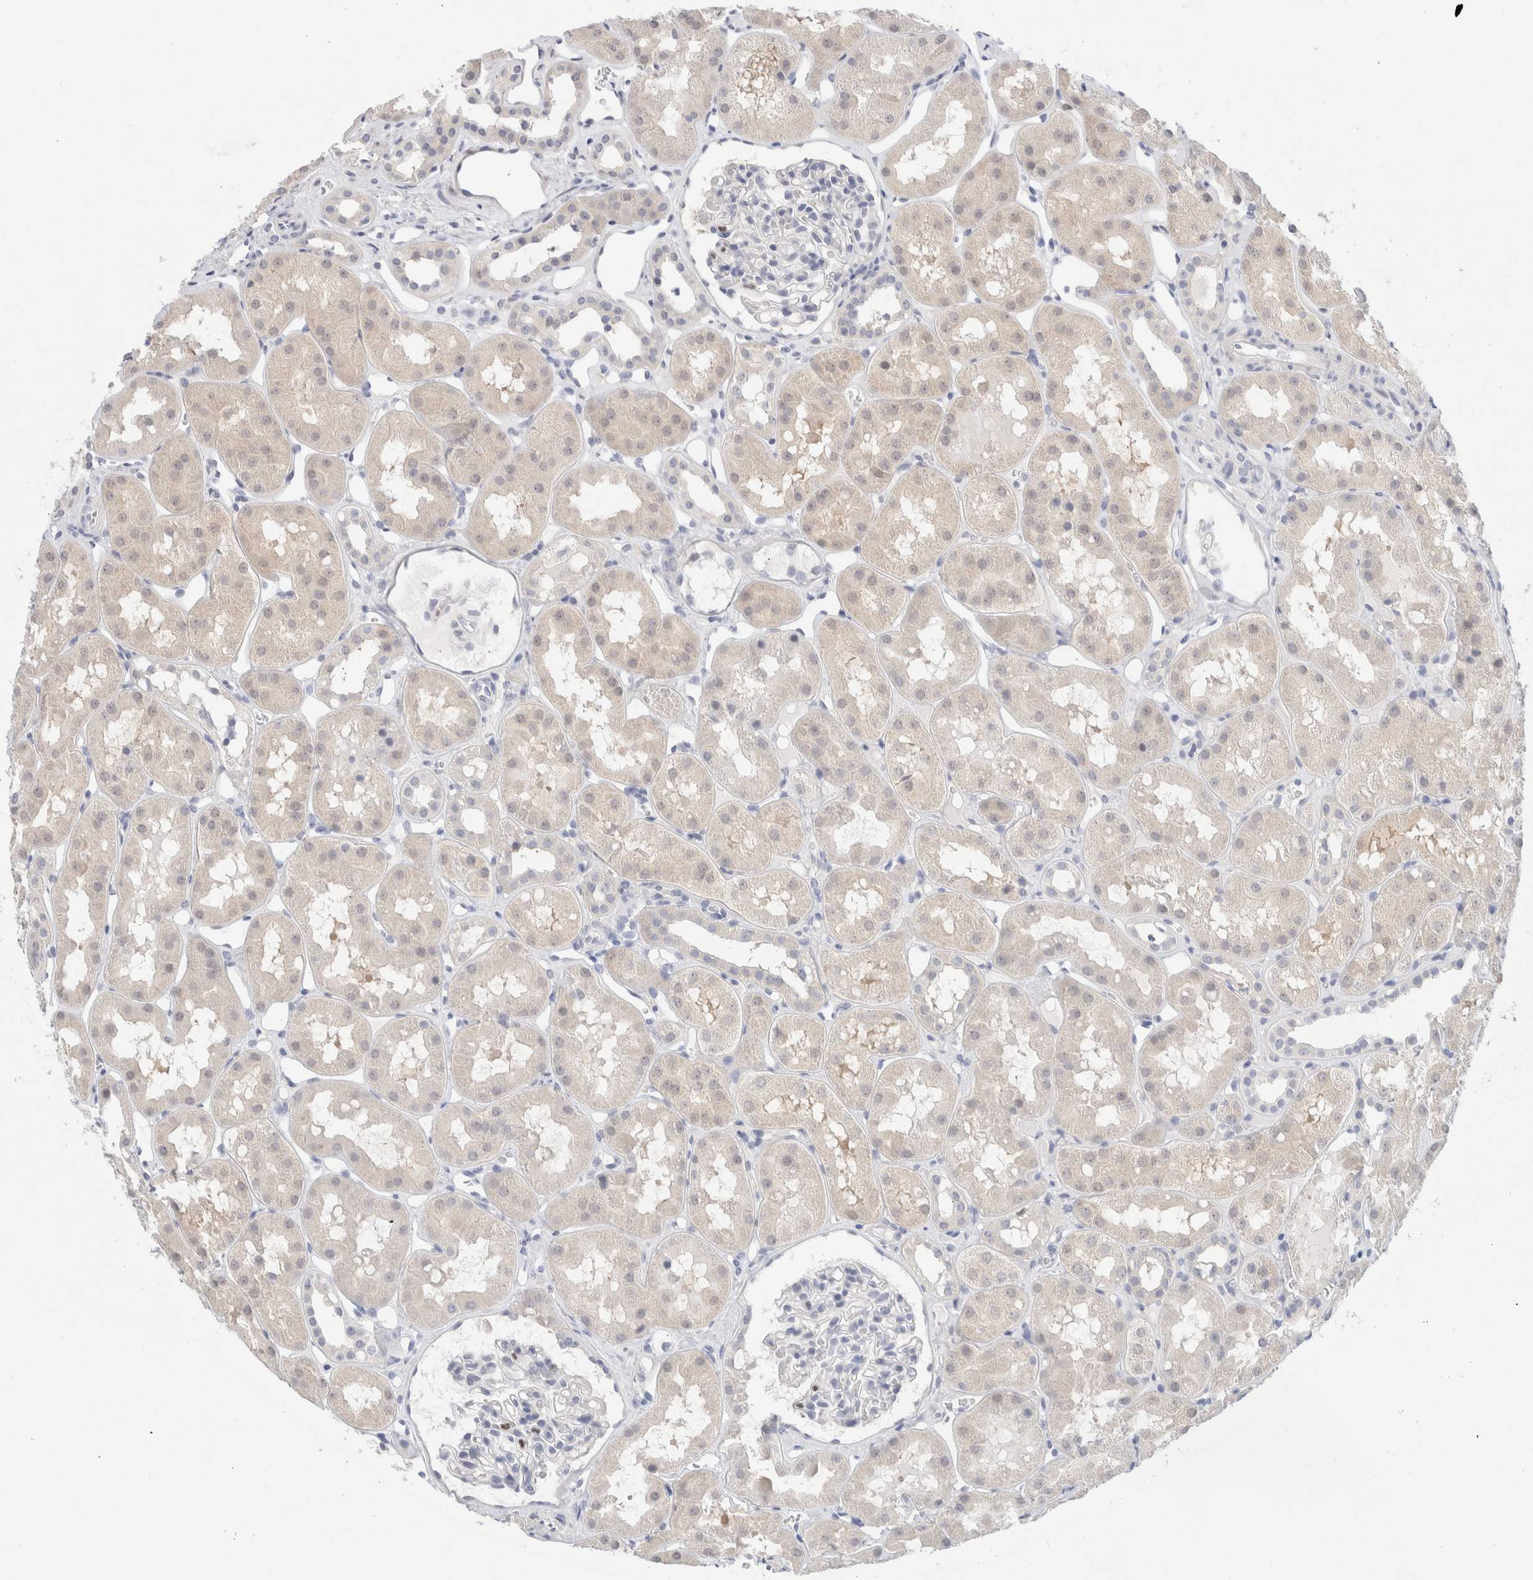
{"staining": {"intensity": "negative", "quantity": "none", "location": "none"}, "tissue": "kidney", "cell_type": "Cells in glomeruli", "image_type": "normal", "snomed": [{"axis": "morphology", "description": "Normal tissue, NOS"}, {"axis": "topography", "description": "Kidney"}], "caption": "Photomicrograph shows no significant protein staining in cells in glomeruli of normal kidney.", "gene": "ADAM30", "patient": {"sex": "male", "age": 16}}